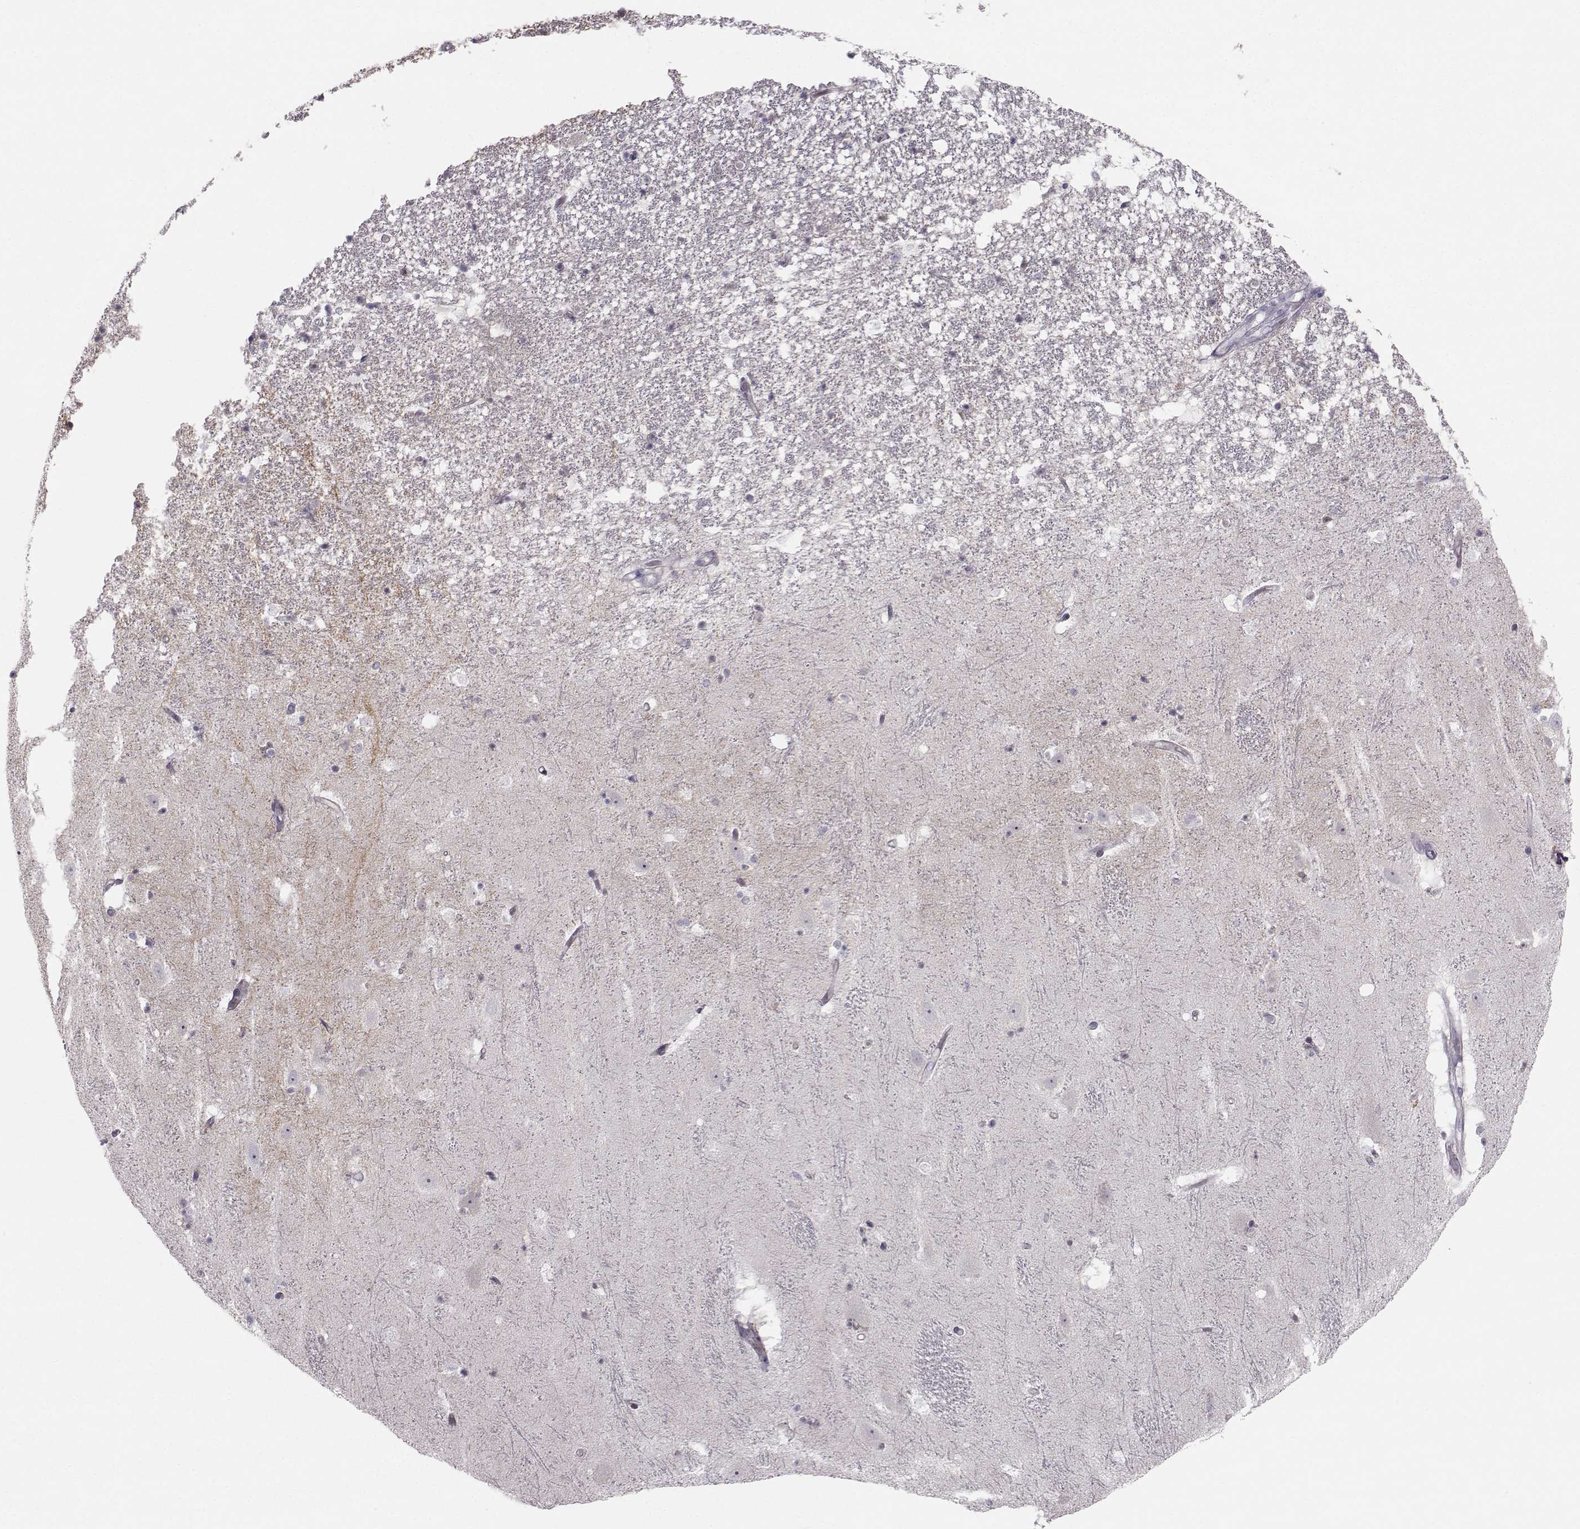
{"staining": {"intensity": "negative", "quantity": "none", "location": "none"}, "tissue": "hippocampus", "cell_type": "Glial cells", "image_type": "normal", "snomed": [{"axis": "morphology", "description": "Normal tissue, NOS"}, {"axis": "topography", "description": "Hippocampus"}], "caption": "Image shows no protein staining in glial cells of unremarkable hippocampus.", "gene": "LRP8", "patient": {"sex": "male", "age": 49}}